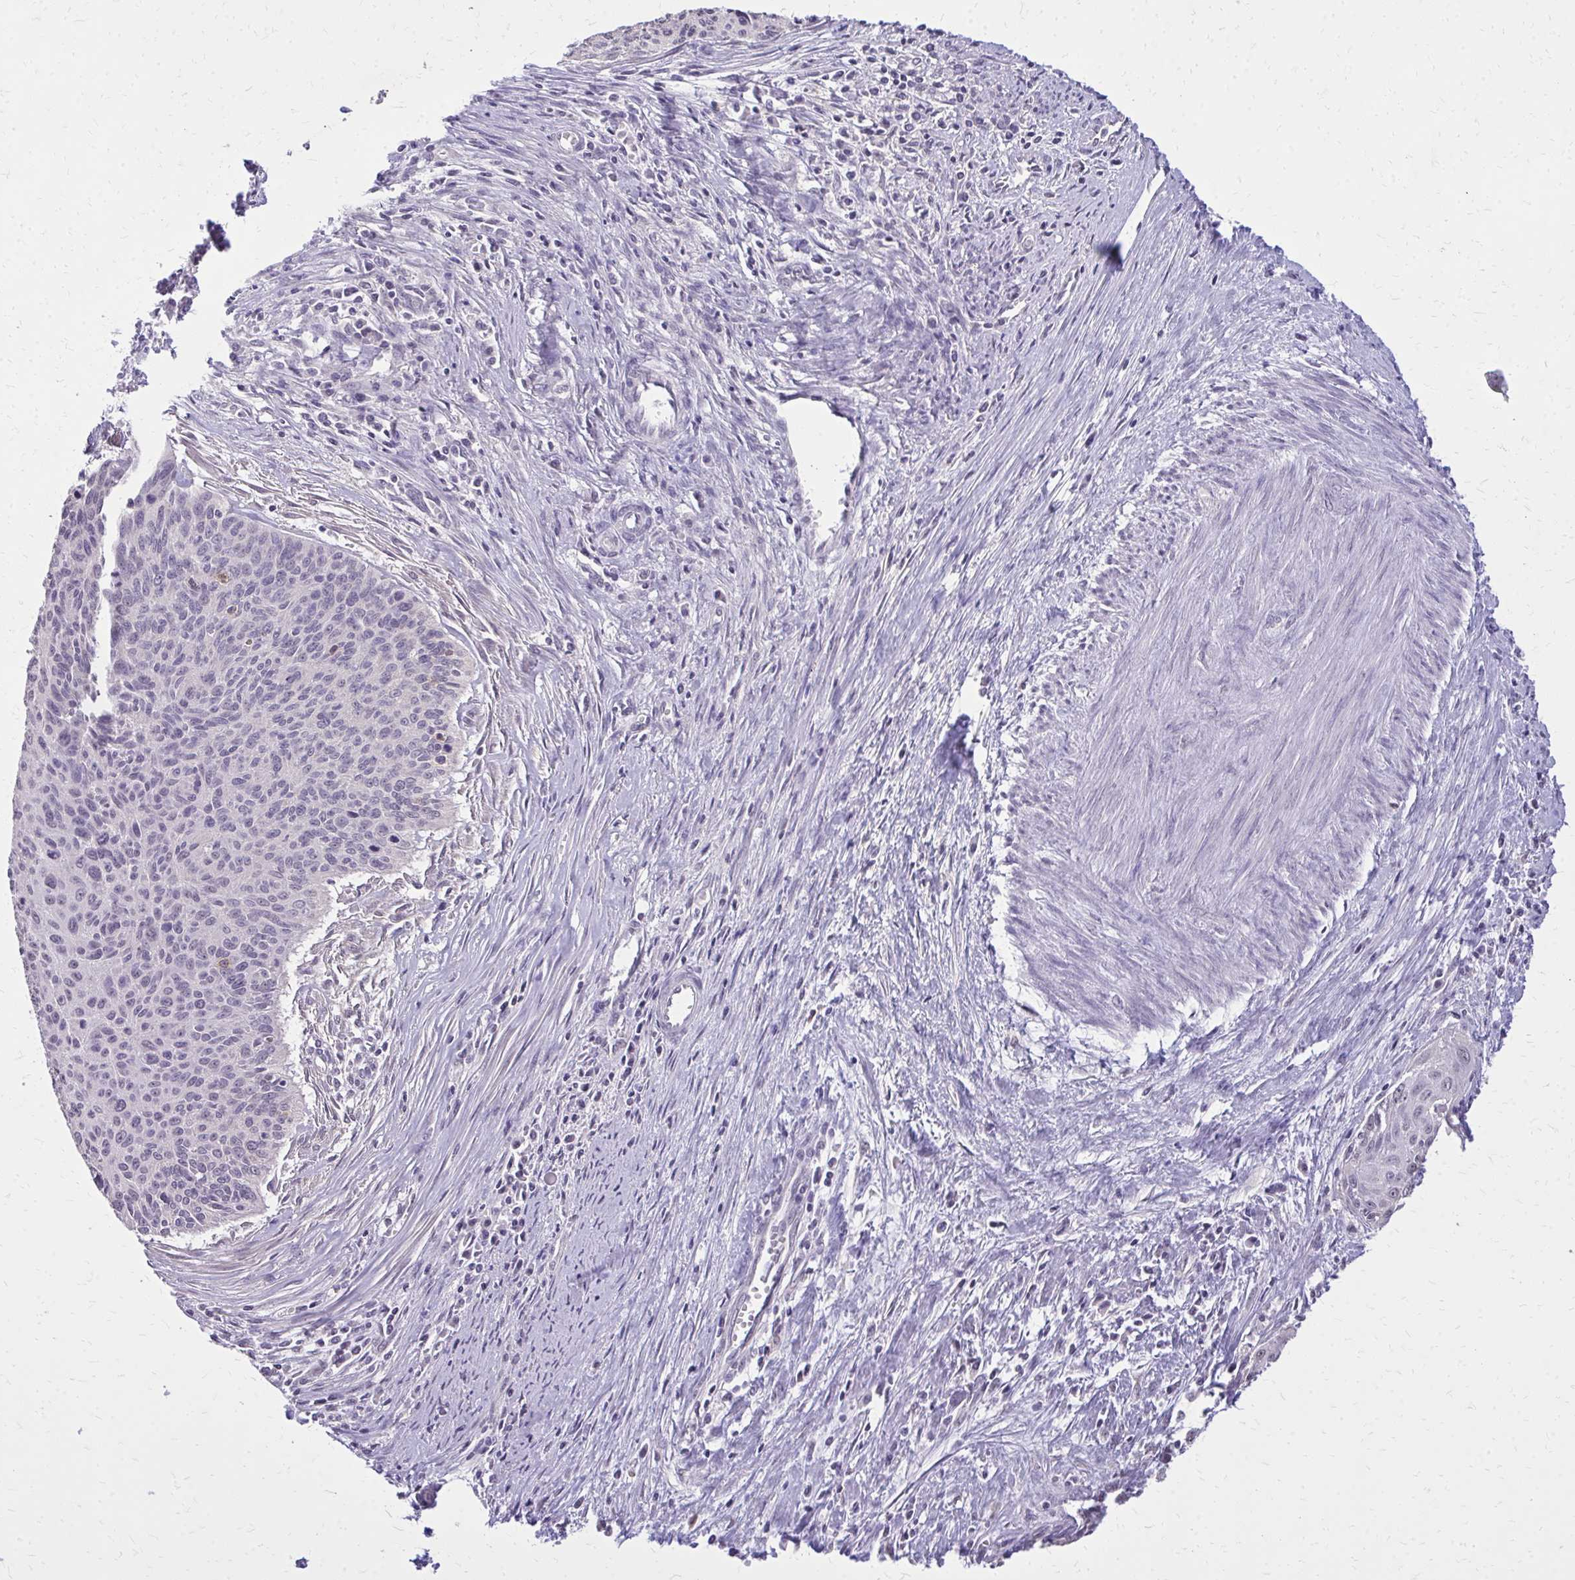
{"staining": {"intensity": "negative", "quantity": "none", "location": "none"}, "tissue": "cervical cancer", "cell_type": "Tumor cells", "image_type": "cancer", "snomed": [{"axis": "morphology", "description": "Squamous cell carcinoma, NOS"}, {"axis": "topography", "description": "Cervix"}], "caption": "Immunohistochemistry photomicrograph of neoplastic tissue: squamous cell carcinoma (cervical) stained with DAB reveals no significant protein positivity in tumor cells.", "gene": "AKAP5", "patient": {"sex": "female", "age": 55}}